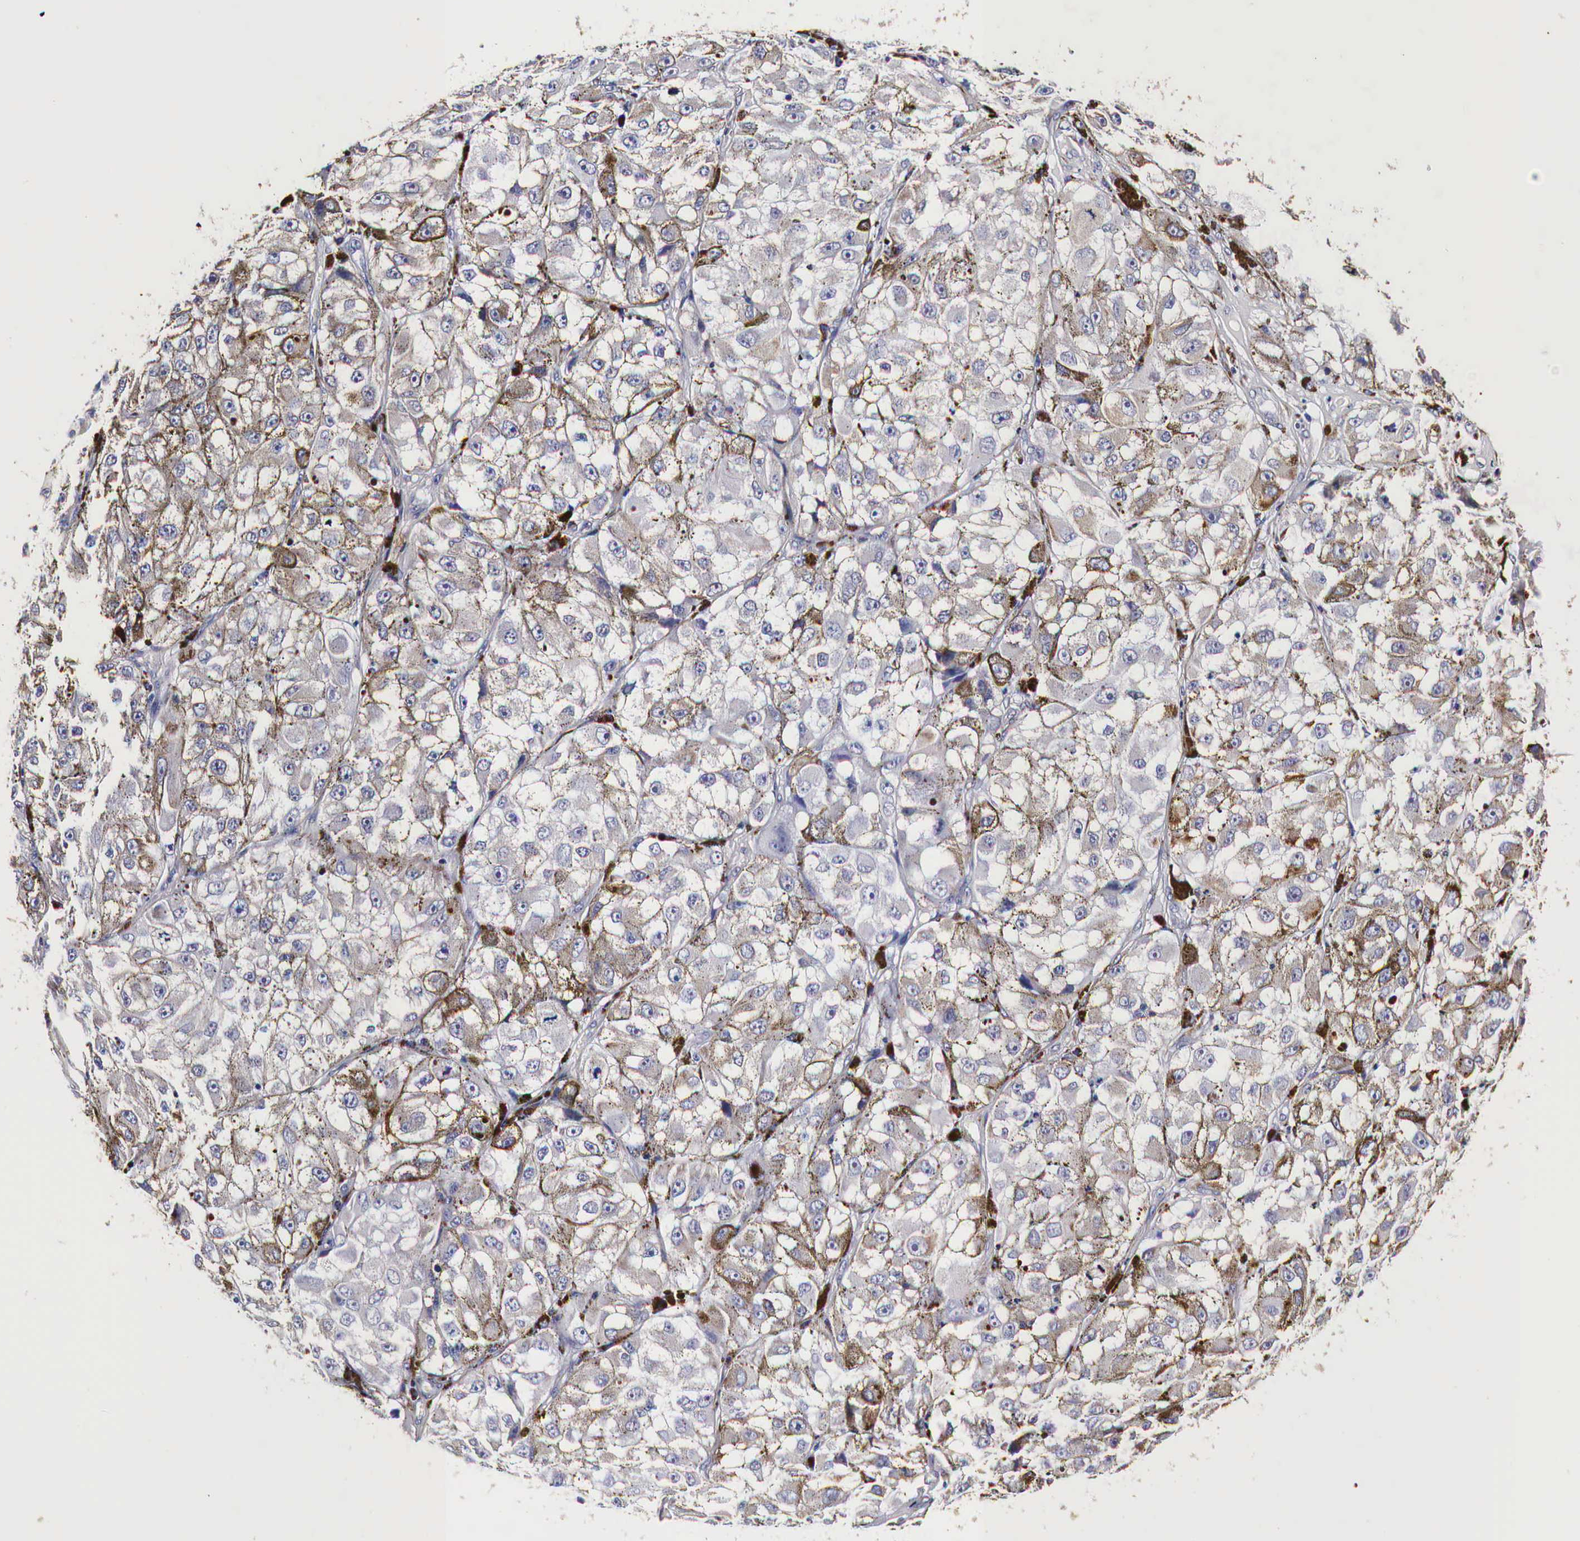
{"staining": {"intensity": "weak", "quantity": "25%-75%", "location": "cytoplasmic/membranous"}, "tissue": "melanoma", "cell_type": "Tumor cells", "image_type": "cancer", "snomed": [{"axis": "morphology", "description": "Malignant melanoma, NOS"}, {"axis": "topography", "description": "Skin"}], "caption": "Melanoma stained for a protein demonstrates weak cytoplasmic/membranous positivity in tumor cells.", "gene": "CKAP4", "patient": {"sex": "male", "age": 67}}